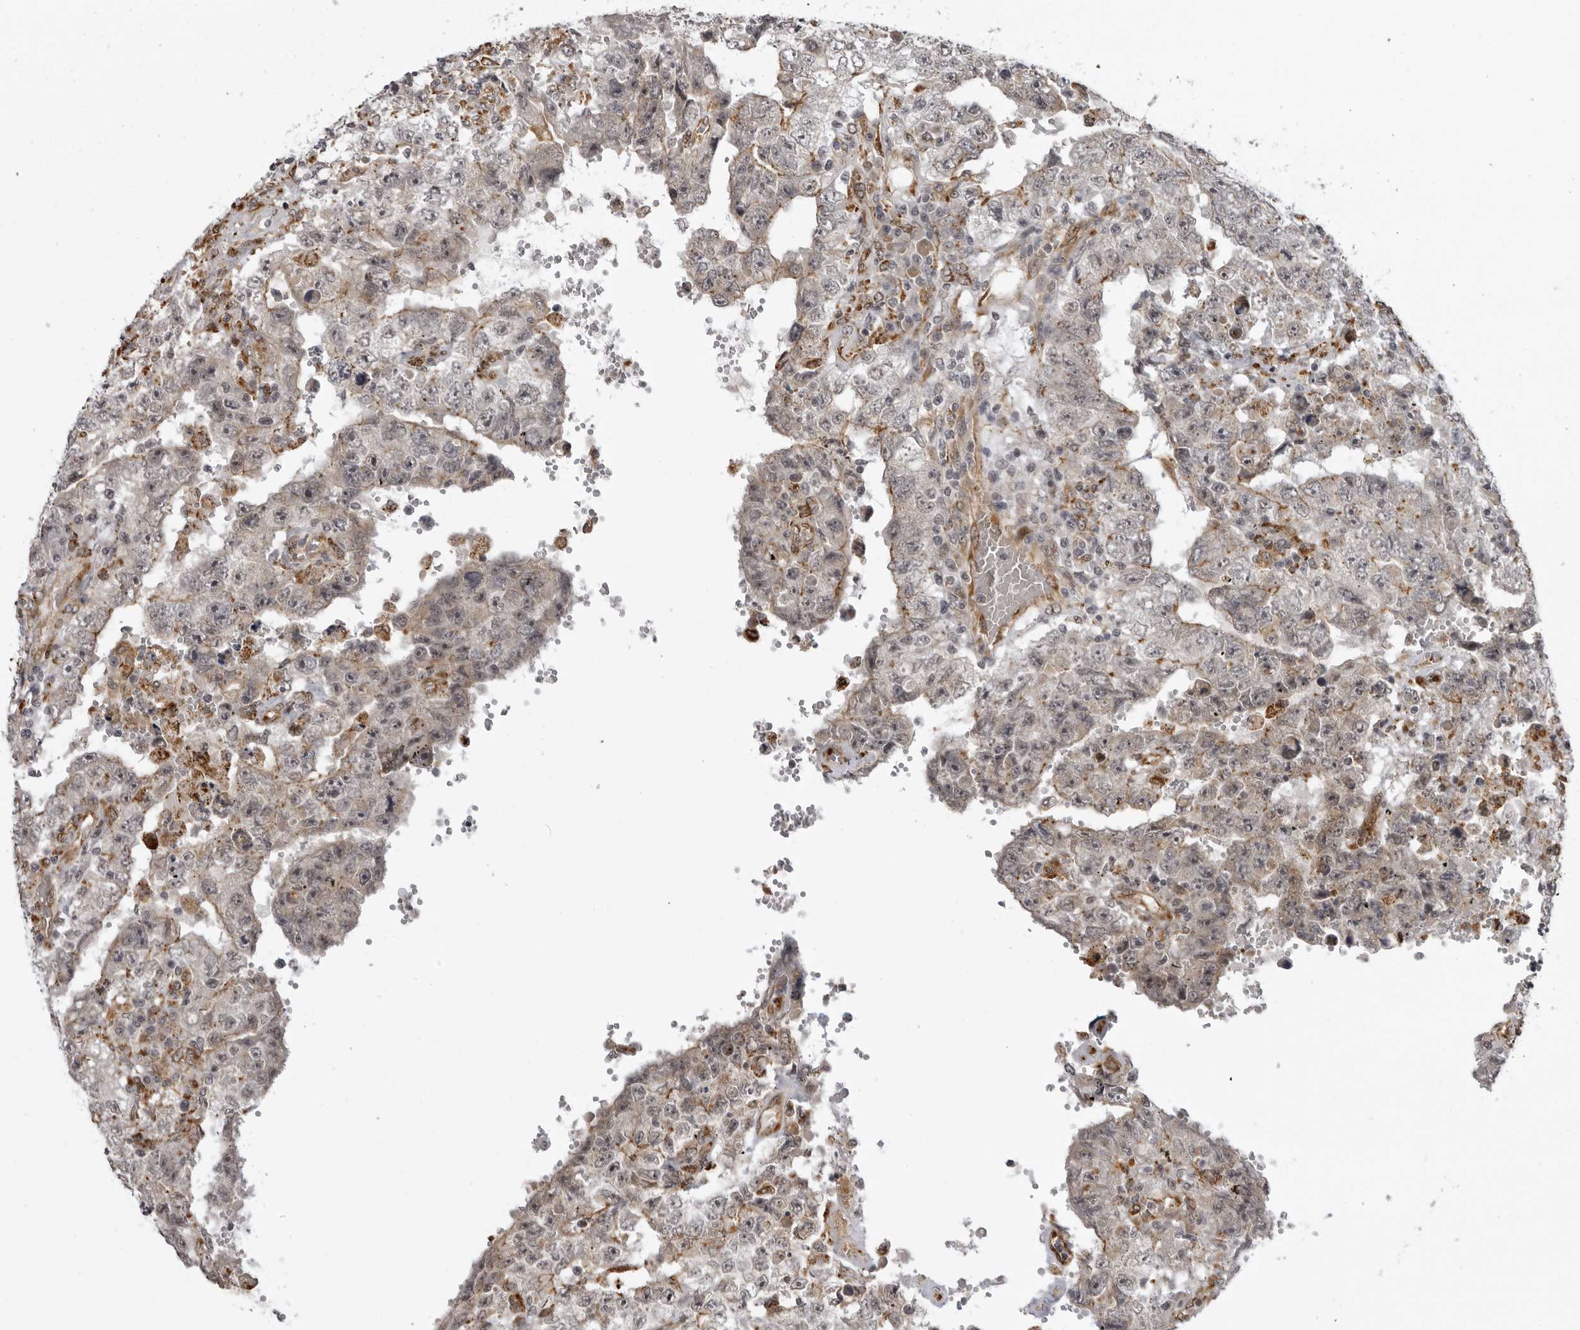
{"staining": {"intensity": "negative", "quantity": "none", "location": "none"}, "tissue": "testis cancer", "cell_type": "Tumor cells", "image_type": "cancer", "snomed": [{"axis": "morphology", "description": "Carcinoma, Embryonal, NOS"}, {"axis": "topography", "description": "Testis"}], "caption": "DAB immunohistochemical staining of testis cancer (embryonal carcinoma) exhibits no significant staining in tumor cells.", "gene": "DNAH14", "patient": {"sex": "male", "age": 26}}